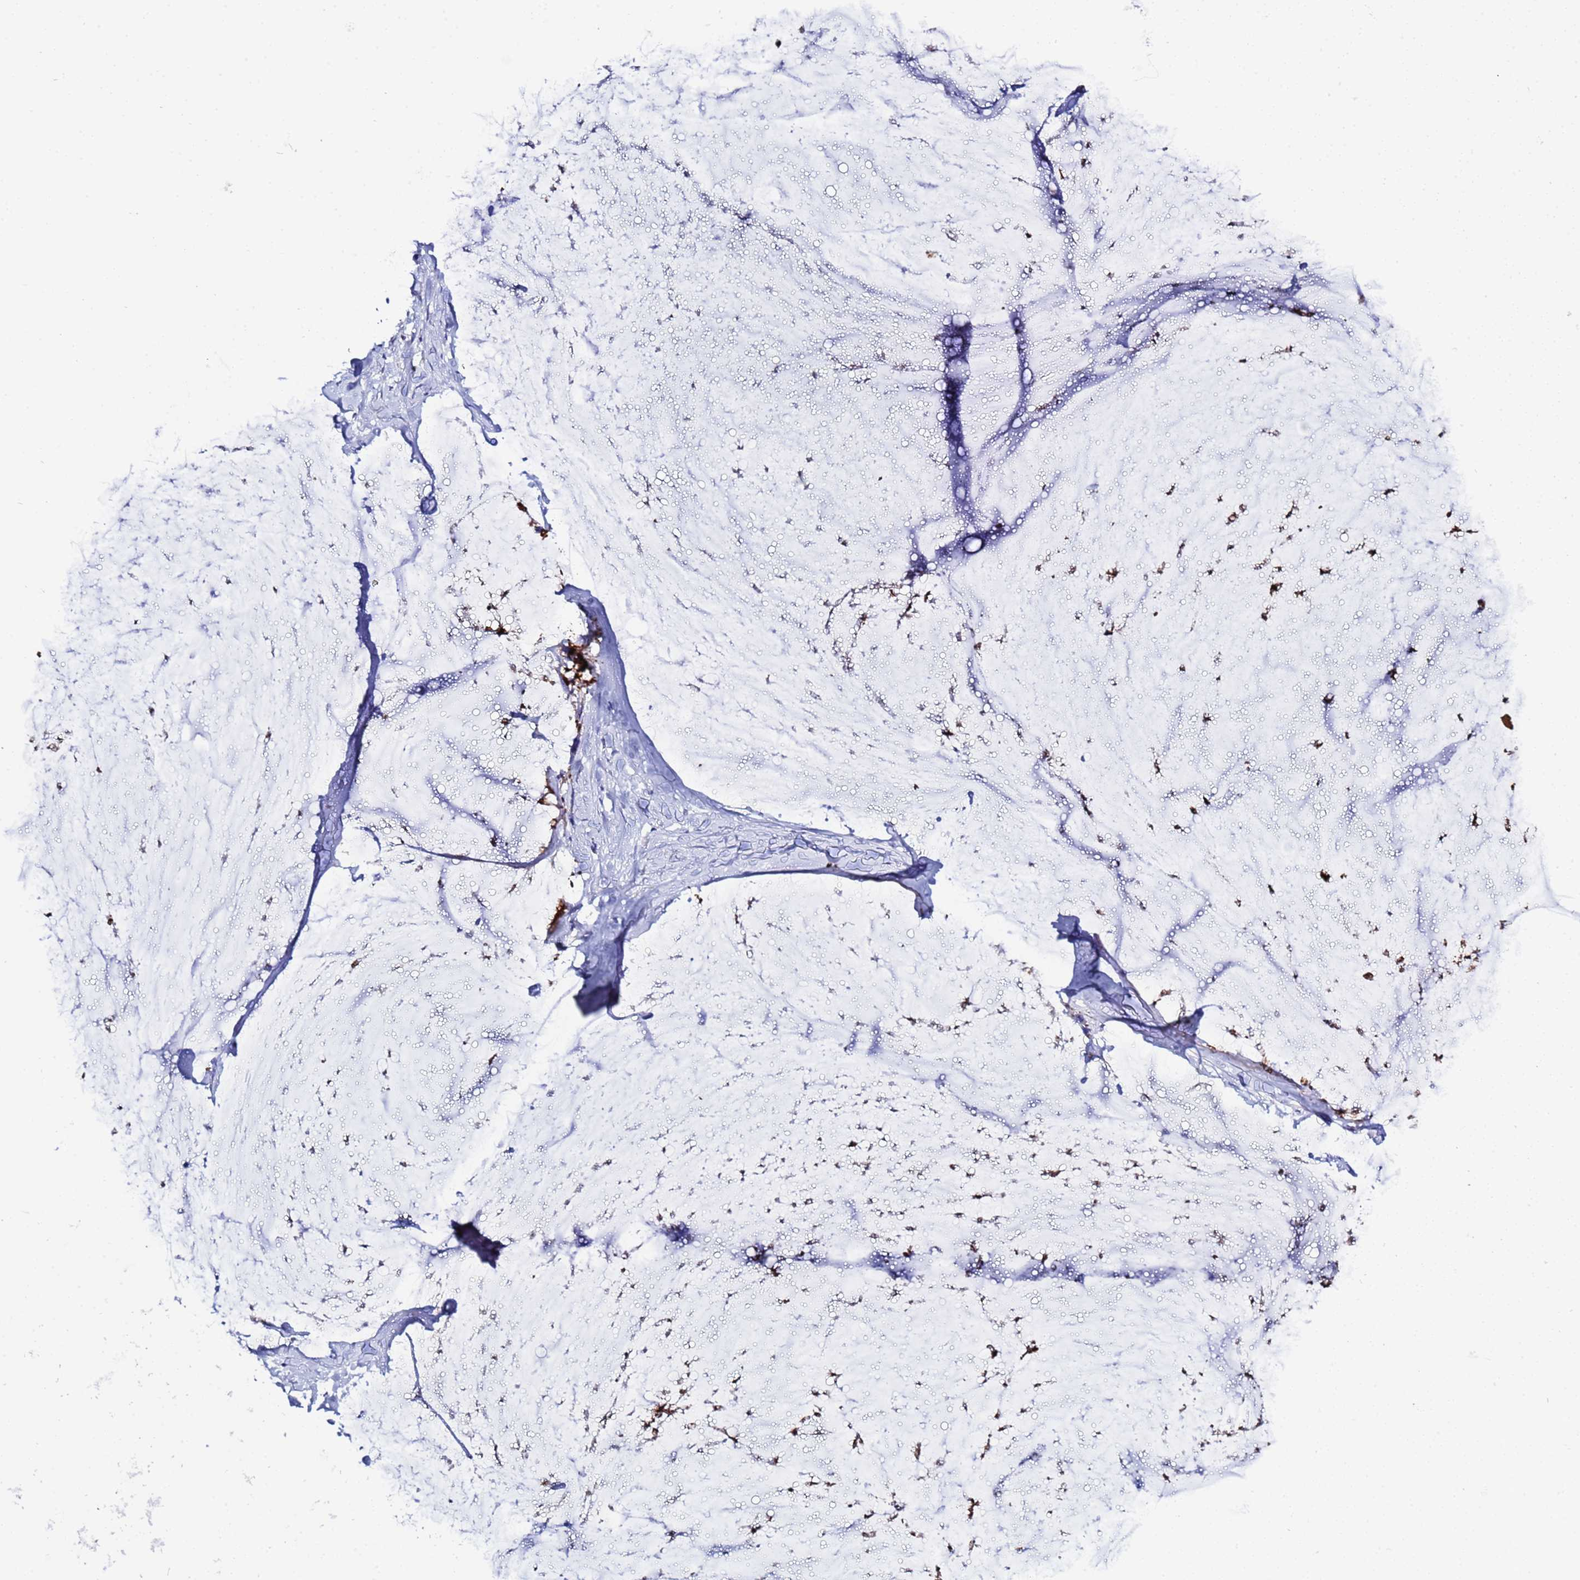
{"staining": {"intensity": "weak", "quantity": "<25%", "location": "cytoplasmic/membranous"}, "tissue": "ovarian cancer", "cell_type": "Tumor cells", "image_type": "cancer", "snomed": [{"axis": "morphology", "description": "Cystadenocarcinoma, mucinous, NOS"}, {"axis": "topography", "description": "Ovary"}], "caption": "Ovarian mucinous cystadenocarcinoma stained for a protein using immunohistochemistry (IHC) reveals no expression tumor cells.", "gene": "RC3H2", "patient": {"sex": "female", "age": 39}}